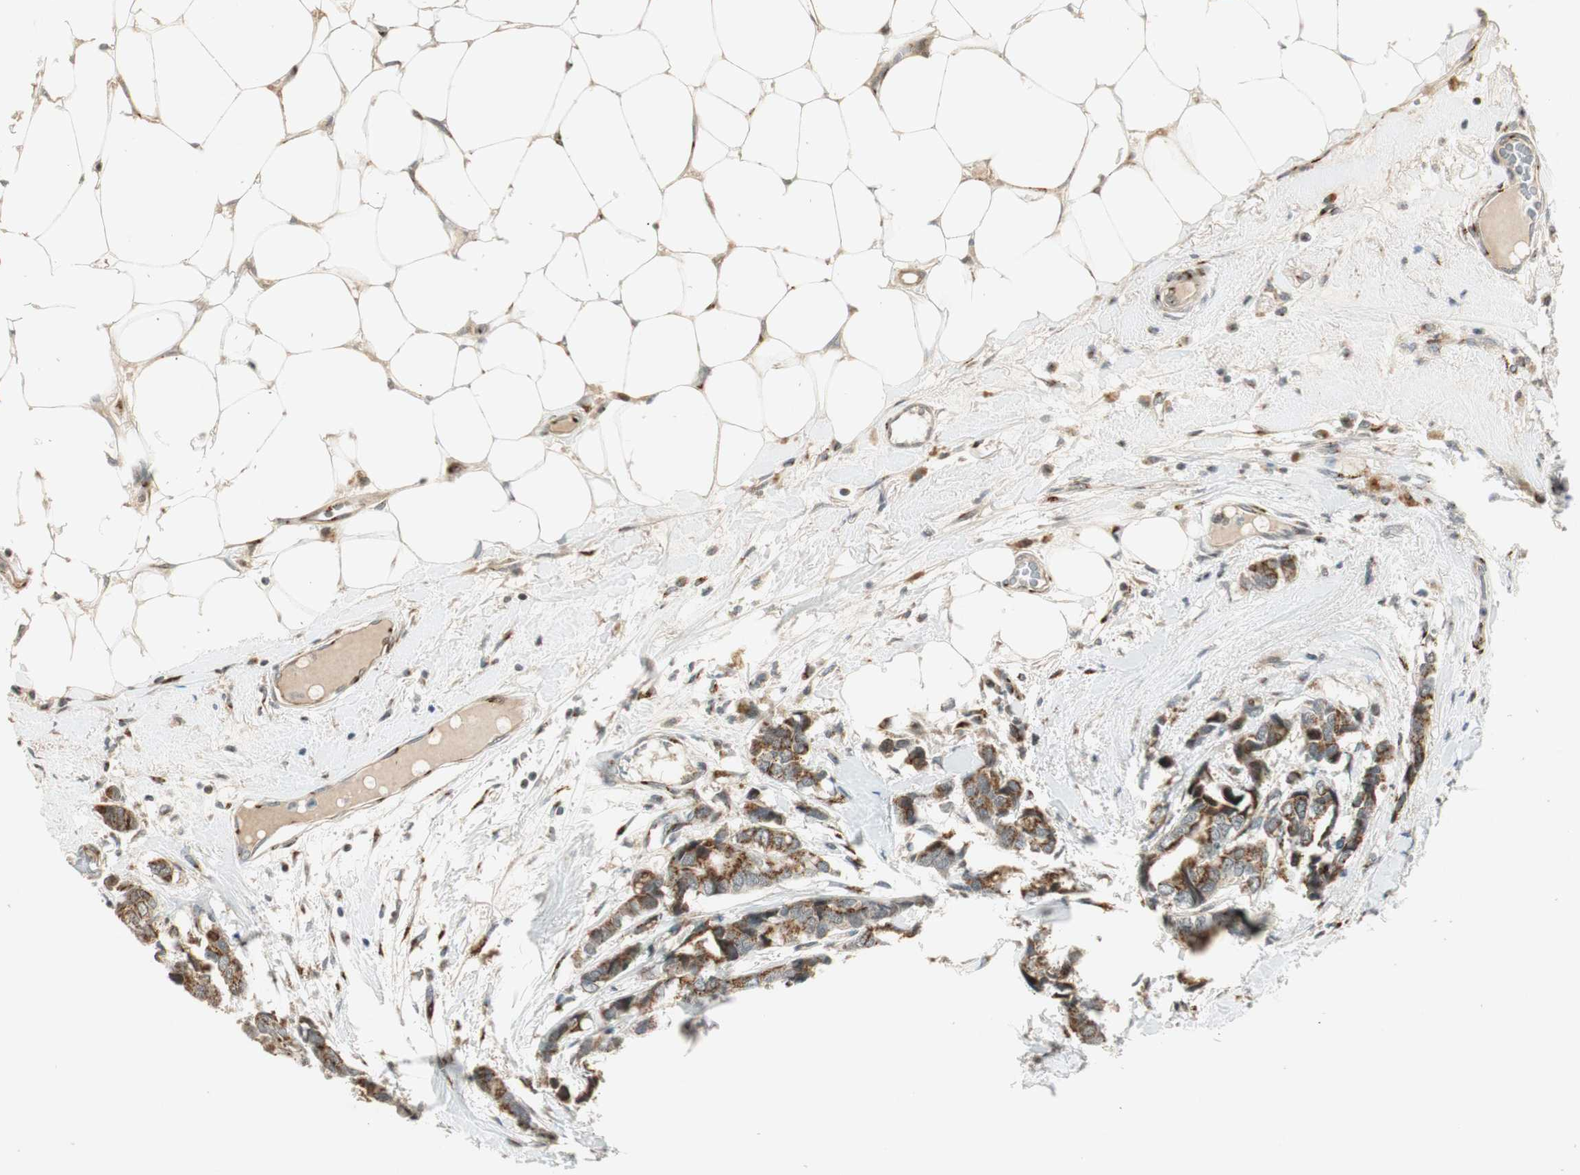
{"staining": {"intensity": "moderate", "quantity": ">75%", "location": "cytoplasmic/membranous"}, "tissue": "breast cancer", "cell_type": "Tumor cells", "image_type": "cancer", "snomed": [{"axis": "morphology", "description": "Duct carcinoma"}, {"axis": "topography", "description": "Breast"}], "caption": "Protein expression analysis of breast cancer exhibits moderate cytoplasmic/membranous expression in approximately >75% of tumor cells.", "gene": "NEO1", "patient": {"sex": "female", "age": 87}}